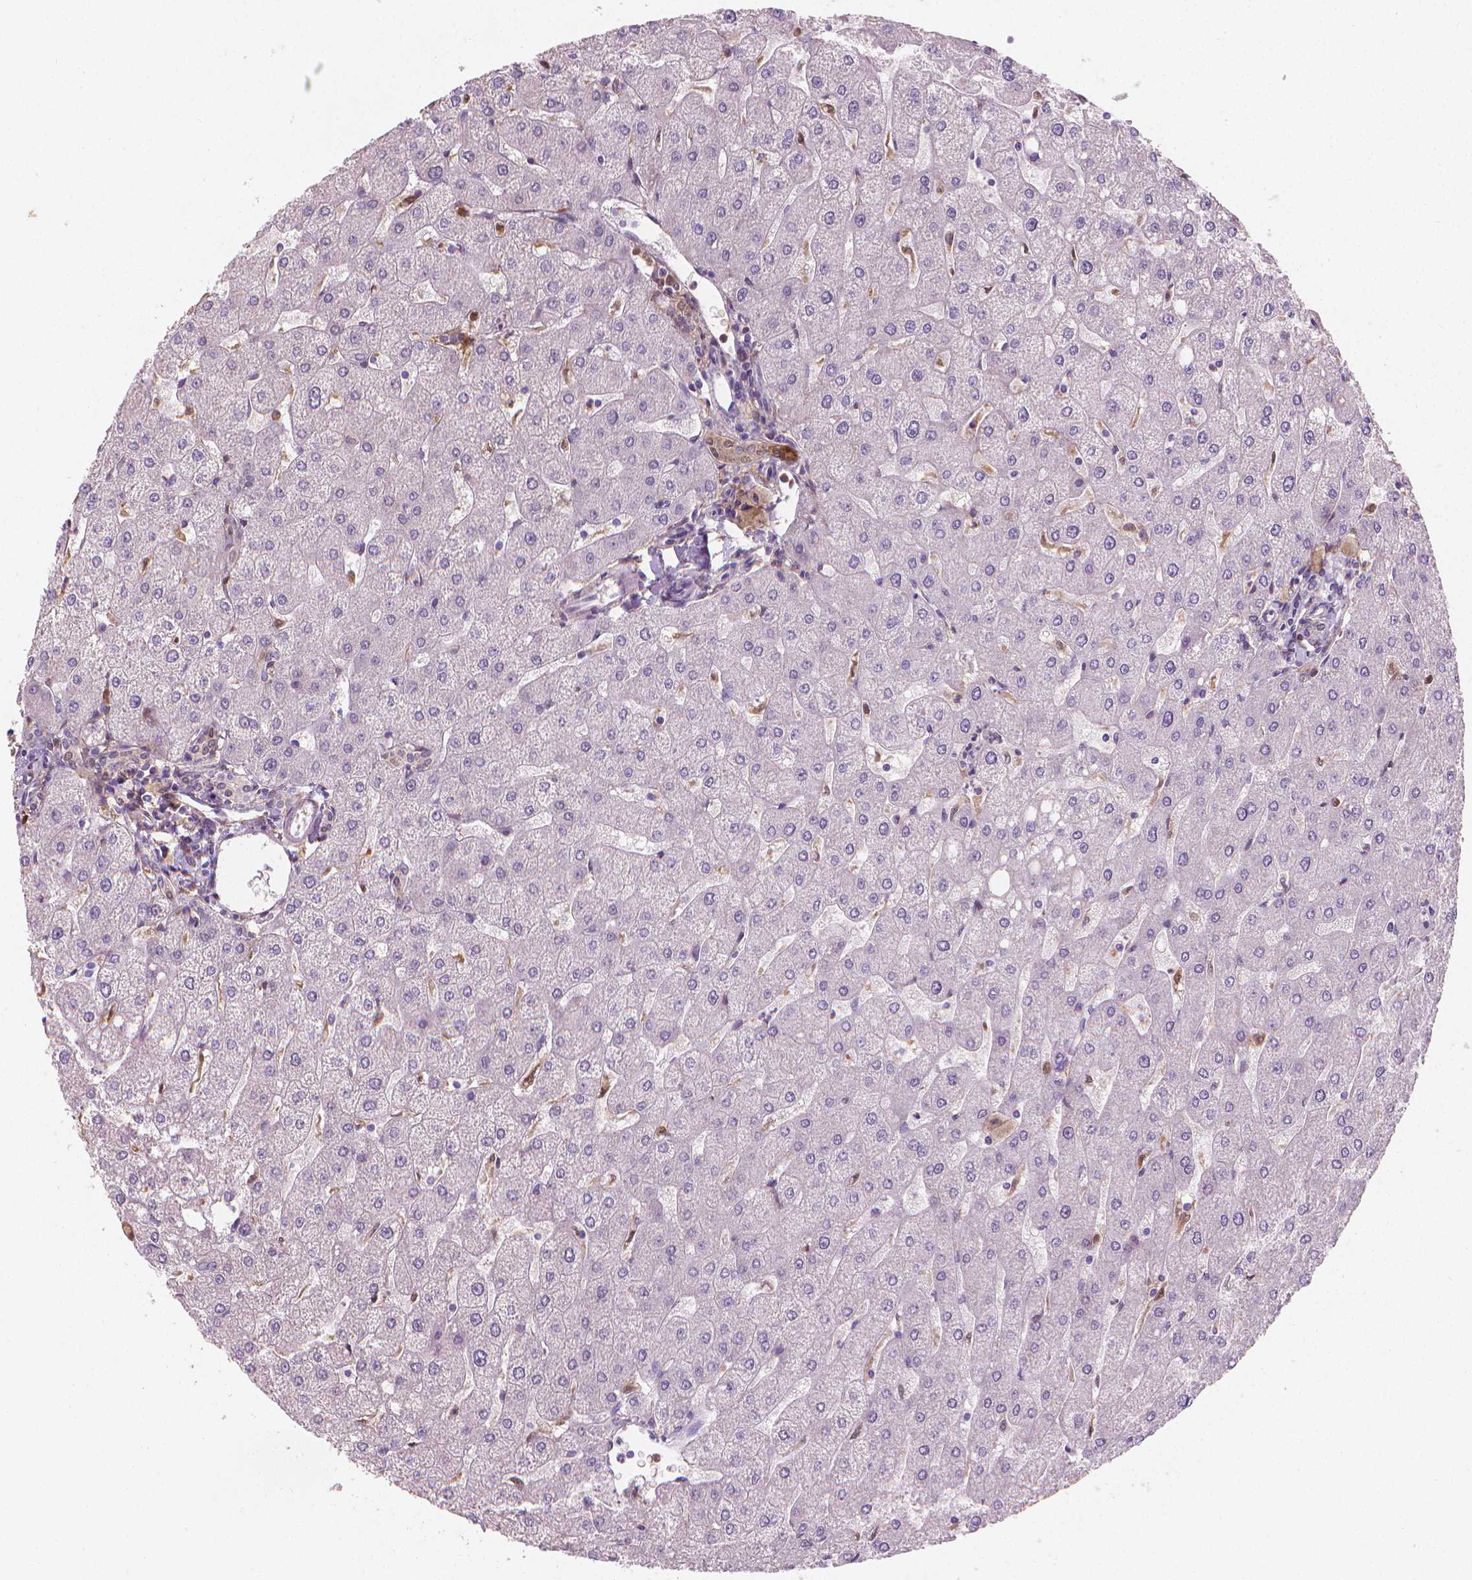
{"staining": {"intensity": "weak", "quantity": ">75%", "location": "cytoplasmic/membranous,nuclear"}, "tissue": "liver", "cell_type": "Cholangiocytes", "image_type": "normal", "snomed": [{"axis": "morphology", "description": "Normal tissue, NOS"}, {"axis": "topography", "description": "Liver"}], "caption": "An immunohistochemistry image of benign tissue is shown. Protein staining in brown shows weak cytoplasmic/membranous,nuclear positivity in liver within cholangiocytes. Immunohistochemistry (ihc) stains the protein in brown and the nuclei are stained blue.", "gene": "TNFAIP2", "patient": {"sex": "male", "age": 67}}